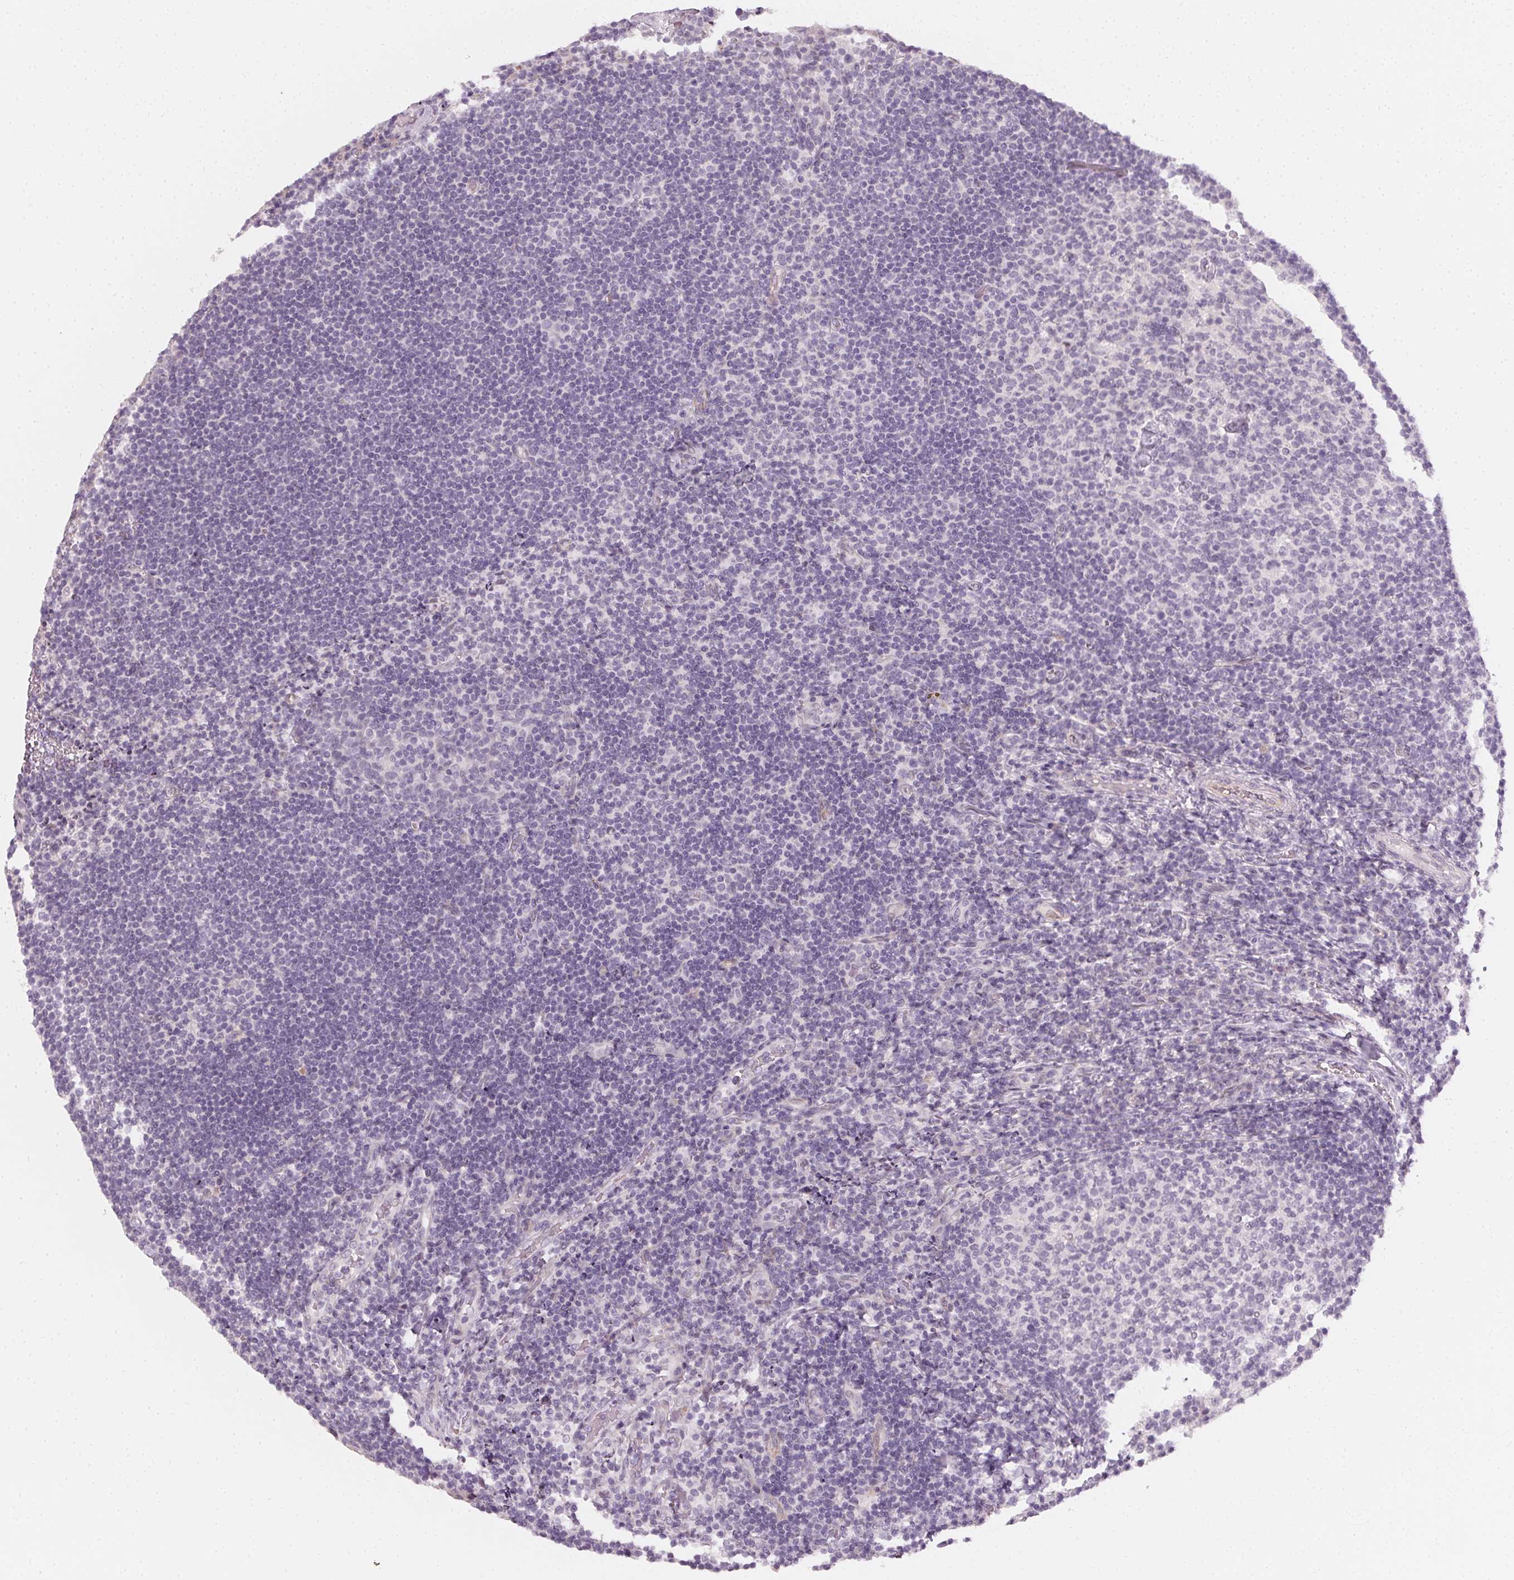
{"staining": {"intensity": "negative", "quantity": "none", "location": "none"}, "tissue": "tonsil", "cell_type": "Germinal center cells", "image_type": "normal", "snomed": [{"axis": "morphology", "description": "Normal tissue, NOS"}, {"axis": "topography", "description": "Tonsil"}], "caption": "High power microscopy histopathology image of an immunohistochemistry photomicrograph of normal tonsil, revealing no significant staining in germinal center cells. The staining is performed using DAB brown chromogen with nuclei counter-stained in using hematoxylin.", "gene": "CCDC96", "patient": {"sex": "female", "age": 10}}